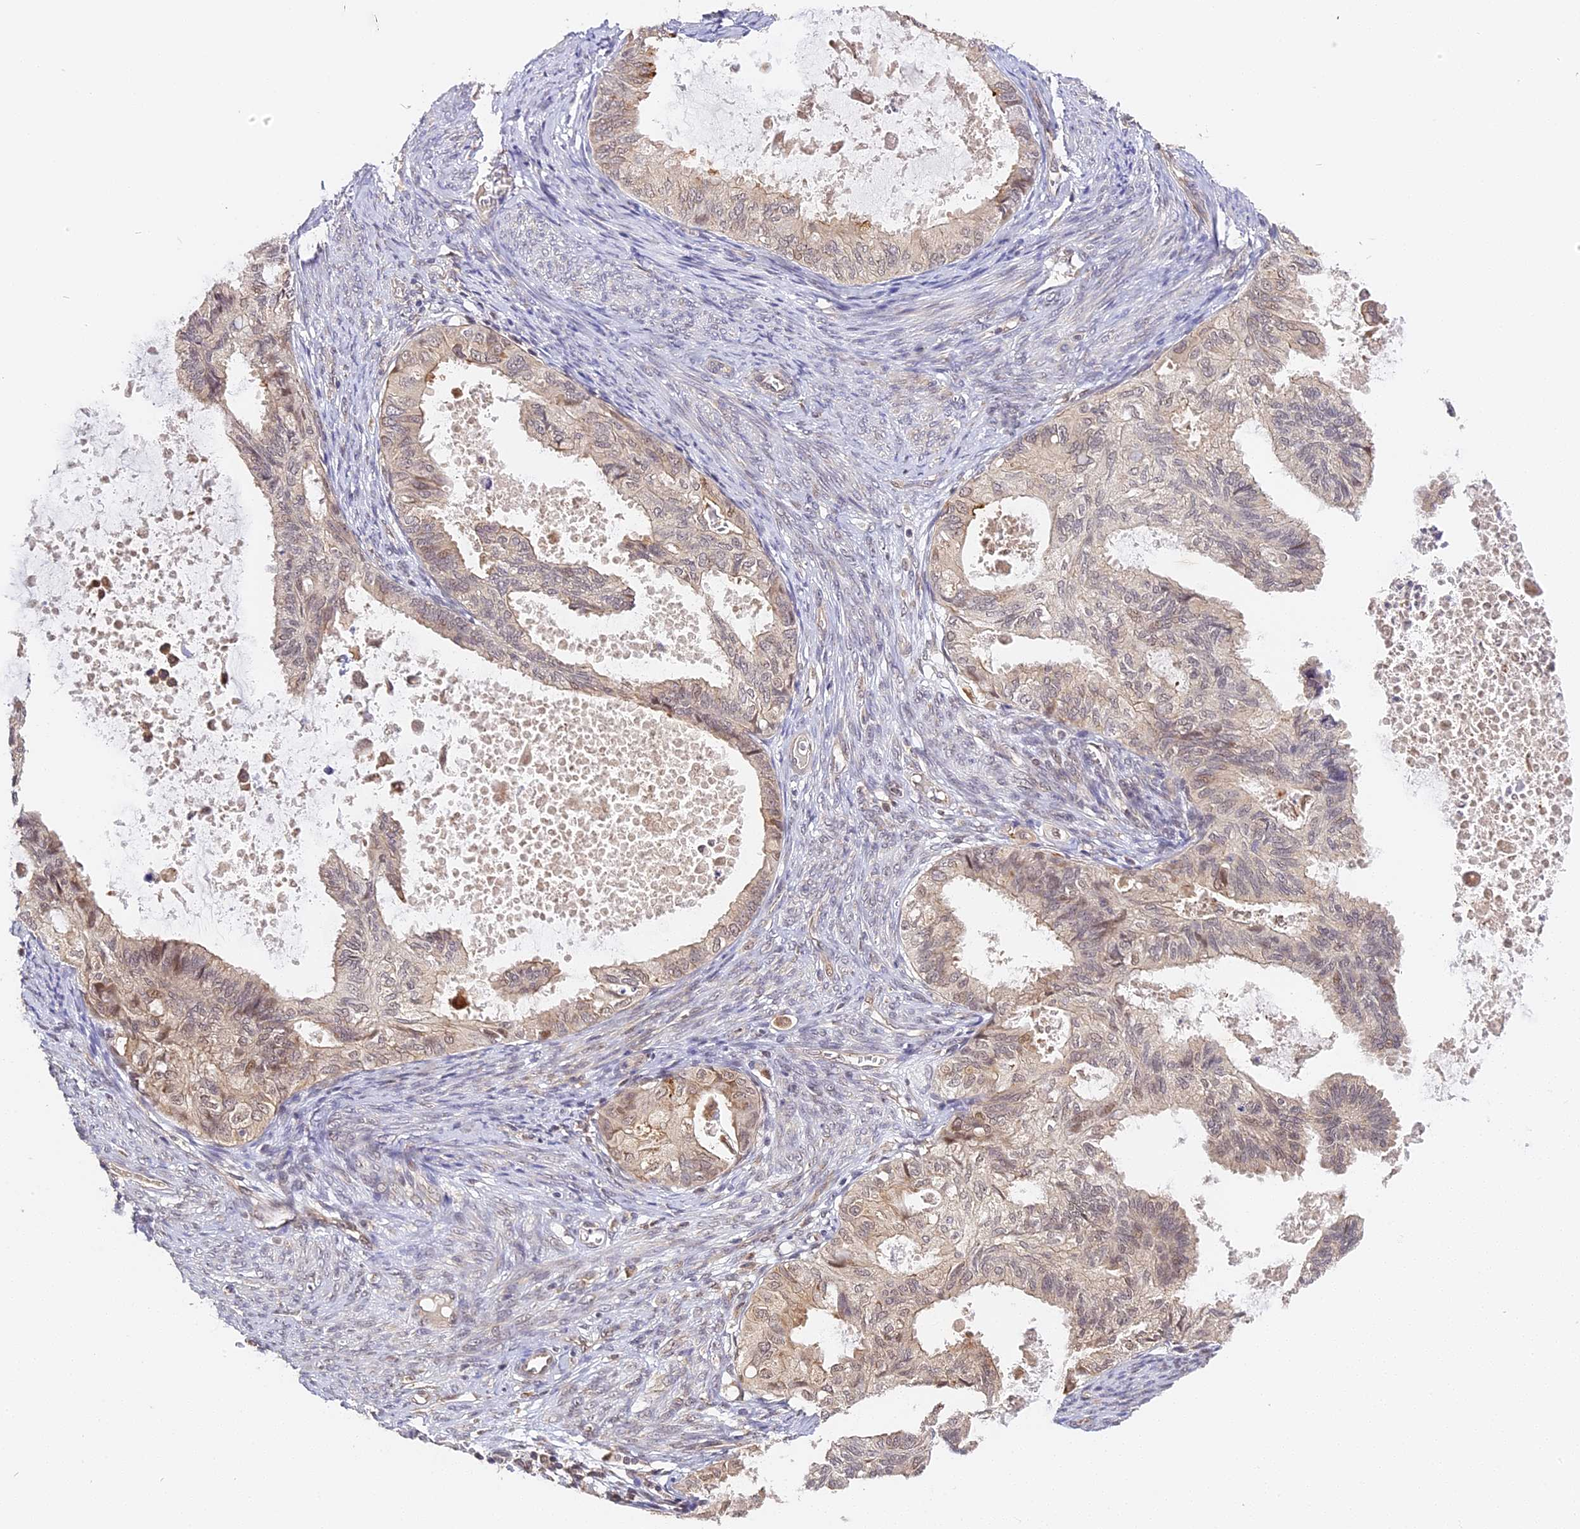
{"staining": {"intensity": "weak", "quantity": "<25%", "location": "nuclear"}, "tissue": "cervical cancer", "cell_type": "Tumor cells", "image_type": "cancer", "snomed": [{"axis": "morphology", "description": "Normal tissue, NOS"}, {"axis": "morphology", "description": "Adenocarcinoma, NOS"}, {"axis": "topography", "description": "Cervix"}, {"axis": "topography", "description": "Endometrium"}], "caption": "This is a photomicrograph of IHC staining of cervical adenocarcinoma, which shows no staining in tumor cells.", "gene": "IMPACT", "patient": {"sex": "female", "age": 86}}